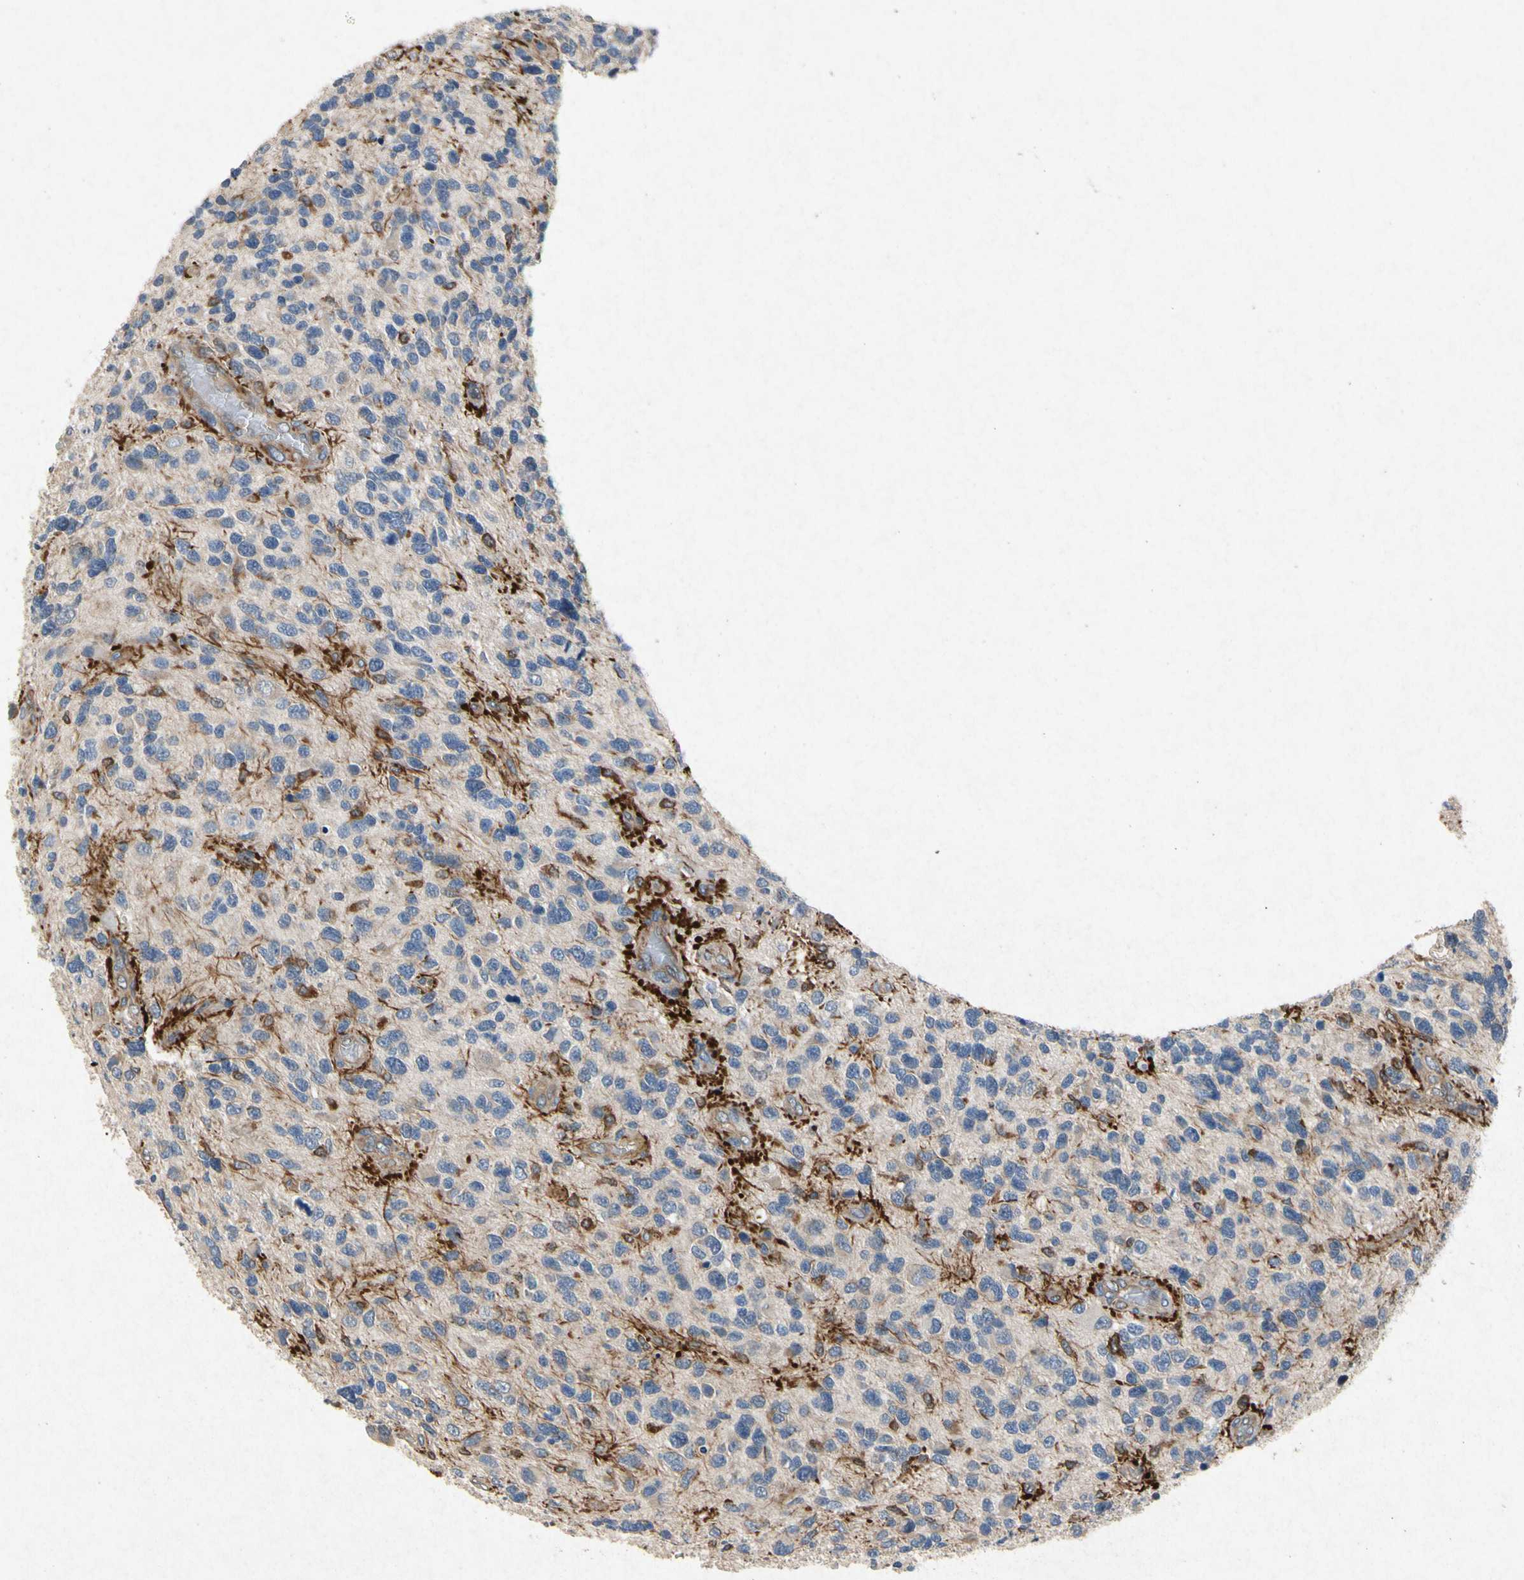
{"staining": {"intensity": "negative", "quantity": "none", "location": "none"}, "tissue": "glioma", "cell_type": "Tumor cells", "image_type": "cancer", "snomed": [{"axis": "morphology", "description": "Glioma, malignant, High grade"}, {"axis": "topography", "description": "Brain"}], "caption": "Tumor cells are negative for brown protein staining in malignant high-grade glioma. The staining is performed using DAB brown chromogen with nuclei counter-stained in using hematoxylin.", "gene": "RPS6KA1", "patient": {"sex": "female", "age": 58}}